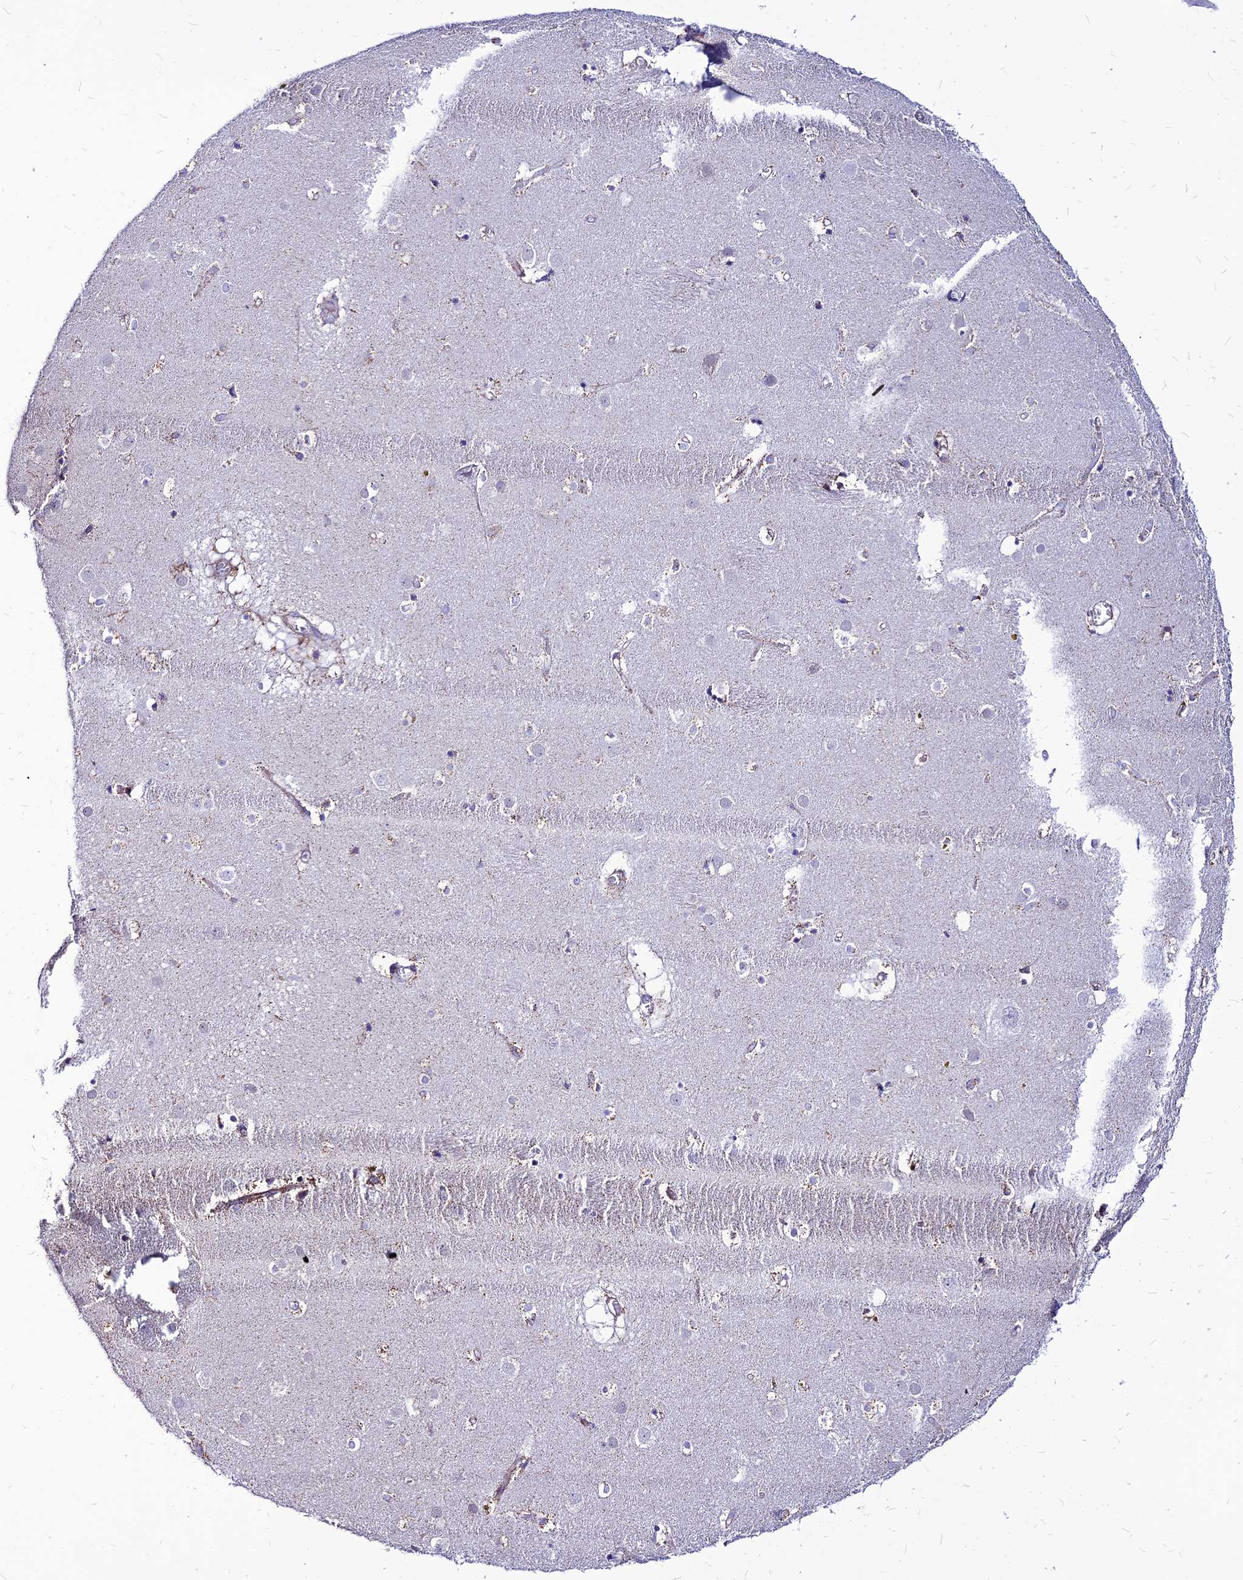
{"staining": {"intensity": "moderate", "quantity": "<25%", "location": "cytoplasmic/membranous"}, "tissue": "caudate", "cell_type": "Glial cells", "image_type": "normal", "snomed": [{"axis": "morphology", "description": "Normal tissue, NOS"}, {"axis": "topography", "description": "Lateral ventricle wall"}], "caption": "Protein expression analysis of unremarkable human caudate reveals moderate cytoplasmic/membranous positivity in approximately <25% of glial cells.", "gene": "ECI1", "patient": {"sex": "male", "age": 70}}